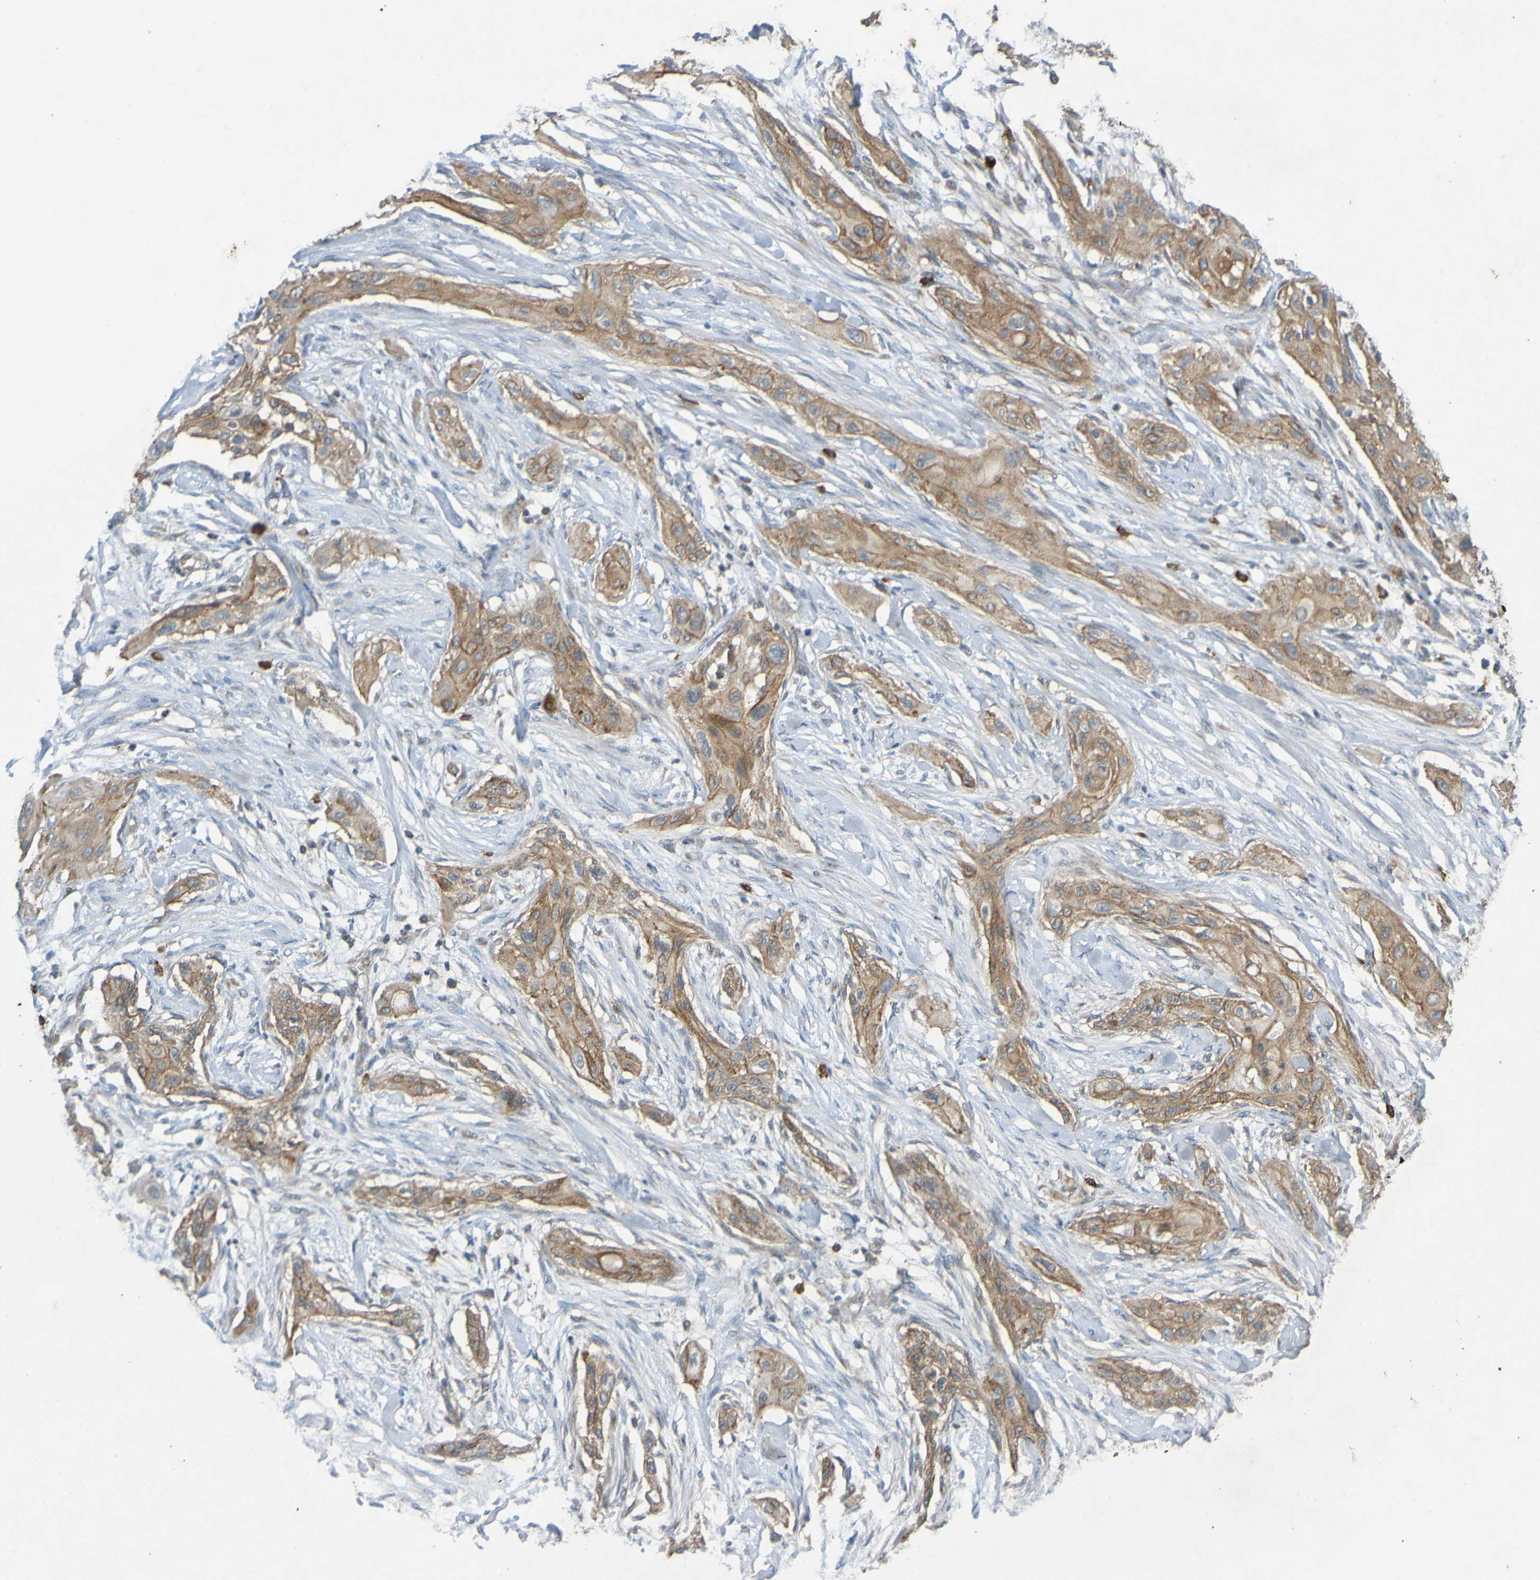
{"staining": {"intensity": "moderate", "quantity": ">75%", "location": "cytoplasmic/membranous"}, "tissue": "lung cancer", "cell_type": "Tumor cells", "image_type": "cancer", "snomed": [{"axis": "morphology", "description": "Squamous cell carcinoma, NOS"}, {"axis": "topography", "description": "Lung"}], "caption": "A histopathology image of lung squamous cell carcinoma stained for a protein exhibits moderate cytoplasmic/membranous brown staining in tumor cells.", "gene": "B3GAT2", "patient": {"sex": "female", "age": 47}}